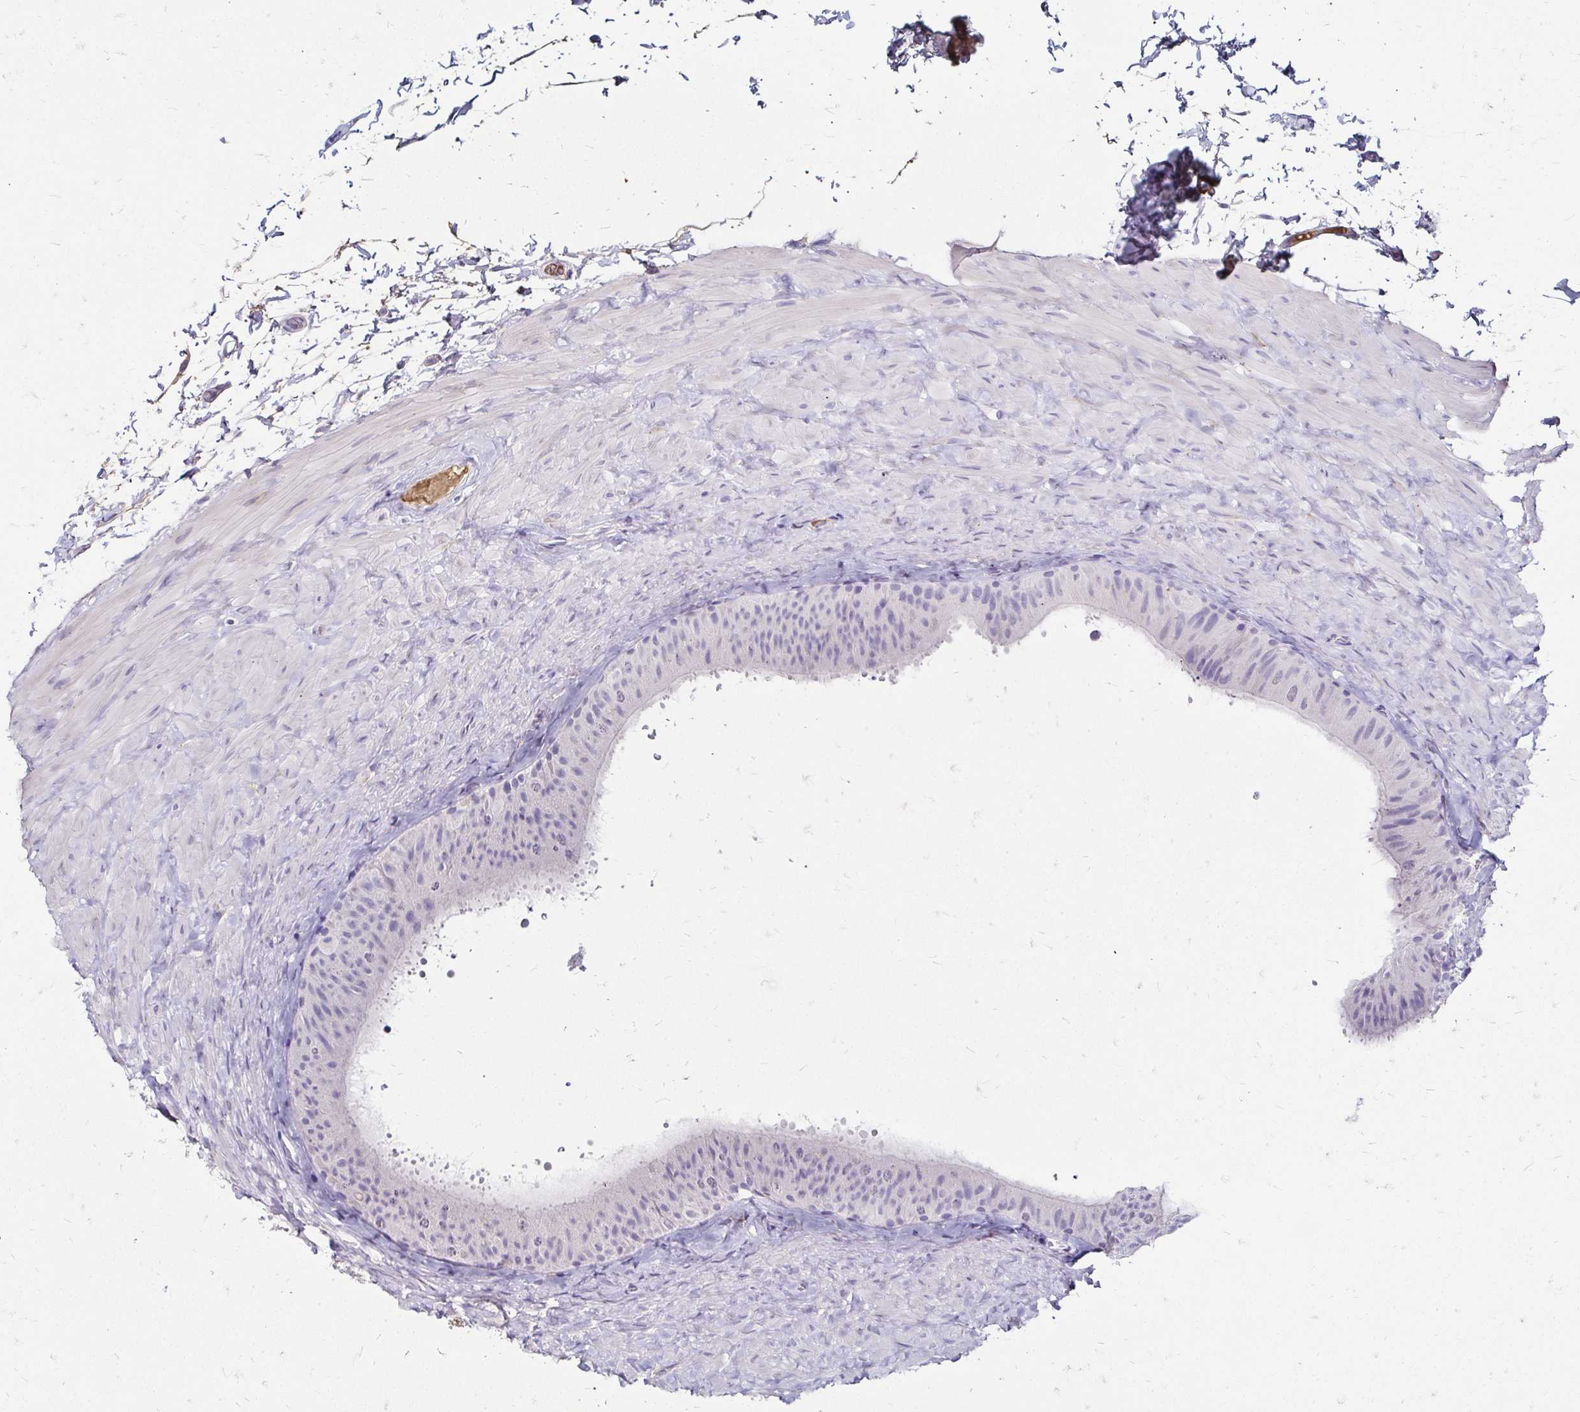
{"staining": {"intensity": "negative", "quantity": "none", "location": "none"}, "tissue": "epididymis", "cell_type": "Glandular cells", "image_type": "normal", "snomed": [{"axis": "morphology", "description": "Normal tissue, NOS"}, {"axis": "topography", "description": "Epididymis, spermatic cord, NOS"}, {"axis": "topography", "description": "Epididymis"}], "caption": "Epididymis was stained to show a protein in brown. There is no significant expression in glandular cells. The staining was performed using DAB to visualize the protein expression in brown, while the nuclei were stained in blue with hematoxylin (Magnification: 20x).", "gene": "SCG3", "patient": {"sex": "male", "age": 31}}